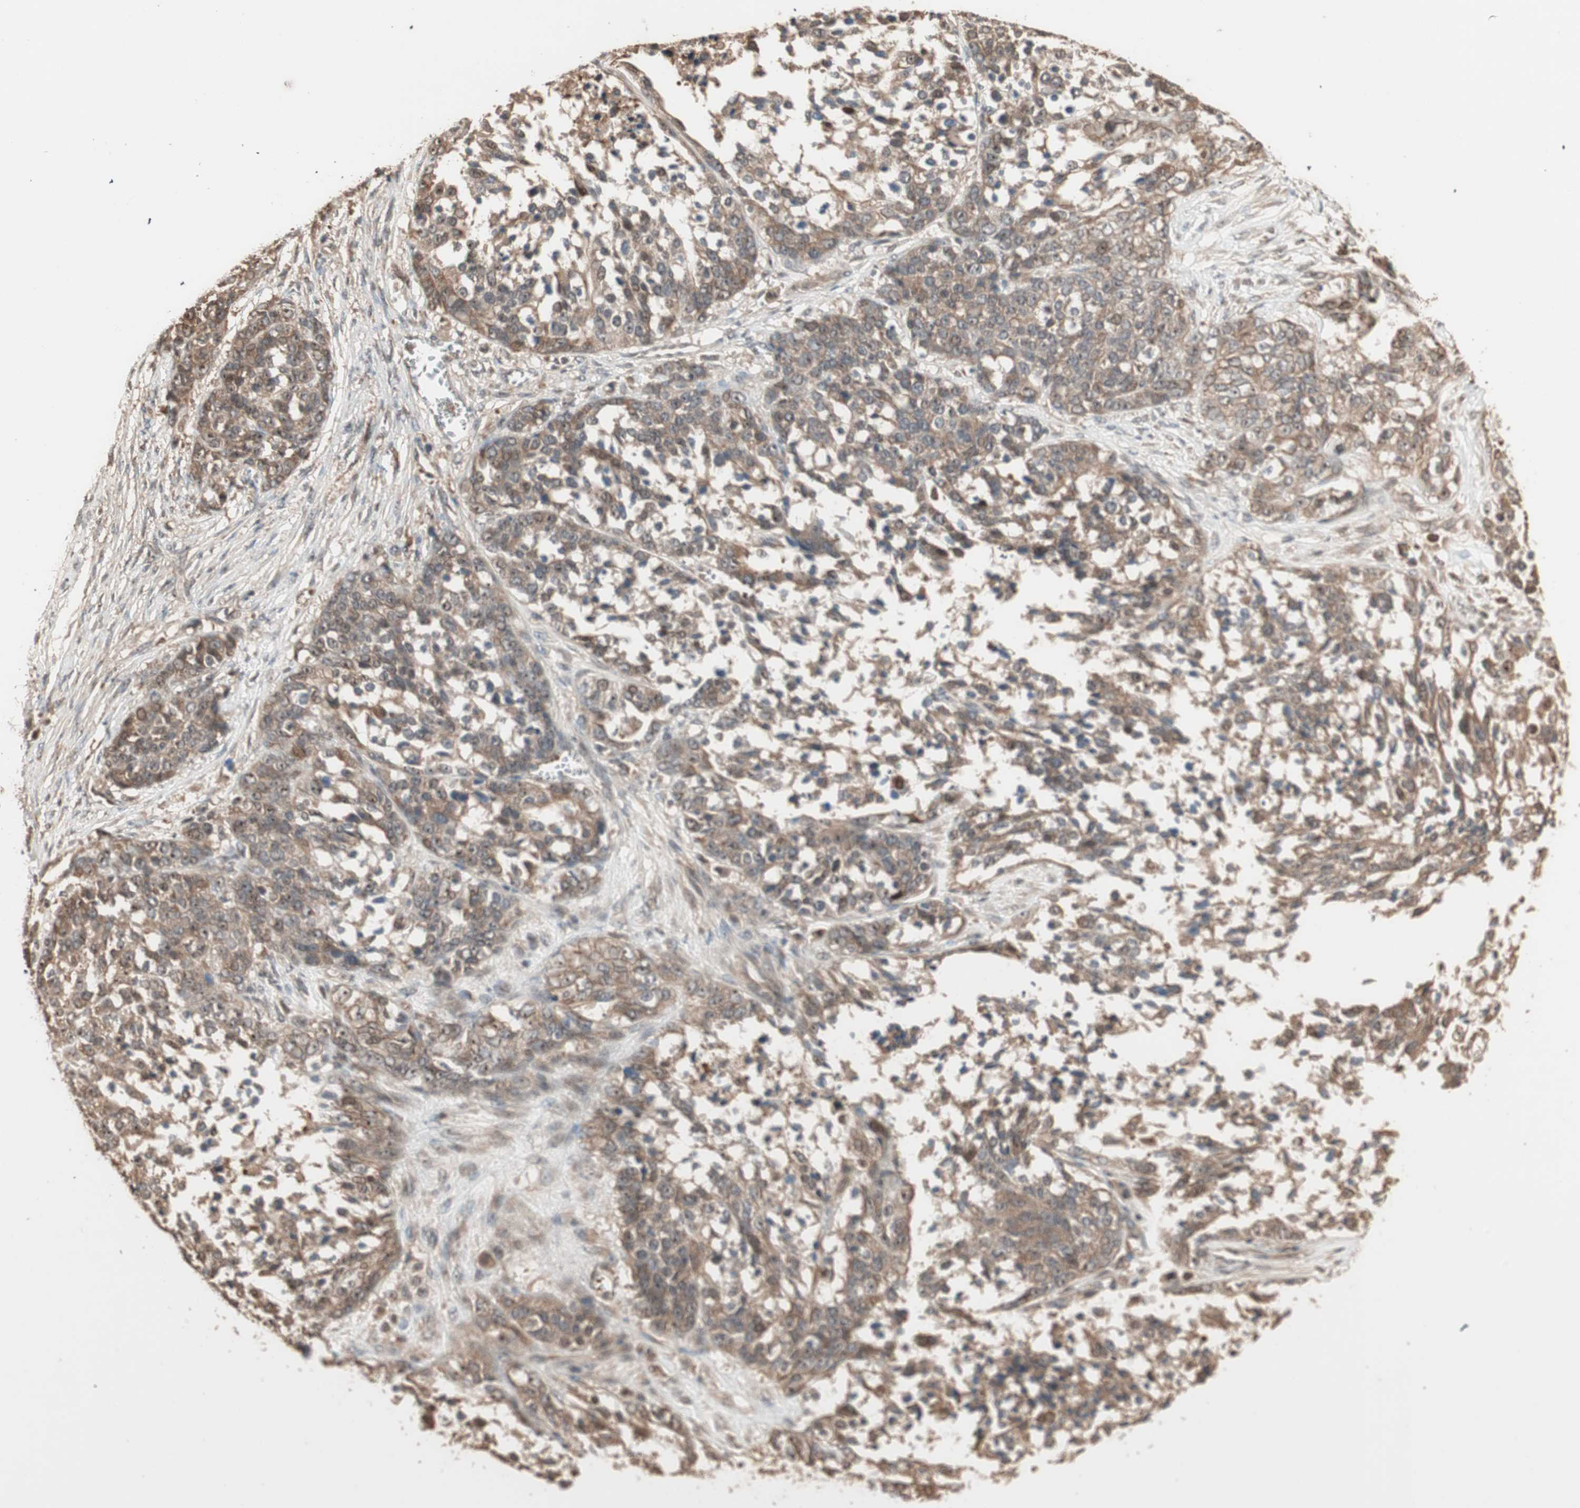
{"staining": {"intensity": "moderate", "quantity": ">75%", "location": "cytoplasmic/membranous"}, "tissue": "ovarian cancer", "cell_type": "Tumor cells", "image_type": "cancer", "snomed": [{"axis": "morphology", "description": "Cystadenocarcinoma, serous, NOS"}, {"axis": "topography", "description": "Ovary"}], "caption": "There is medium levels of moderate cytoplasmic/membranous staining in tumor cells of serous cystadenocarcinoma (ovarian), as demonstrated by immunohistochemical staining (brown color).", "gene": "USP20", "patient": {"sex": "female", "age": 44}}